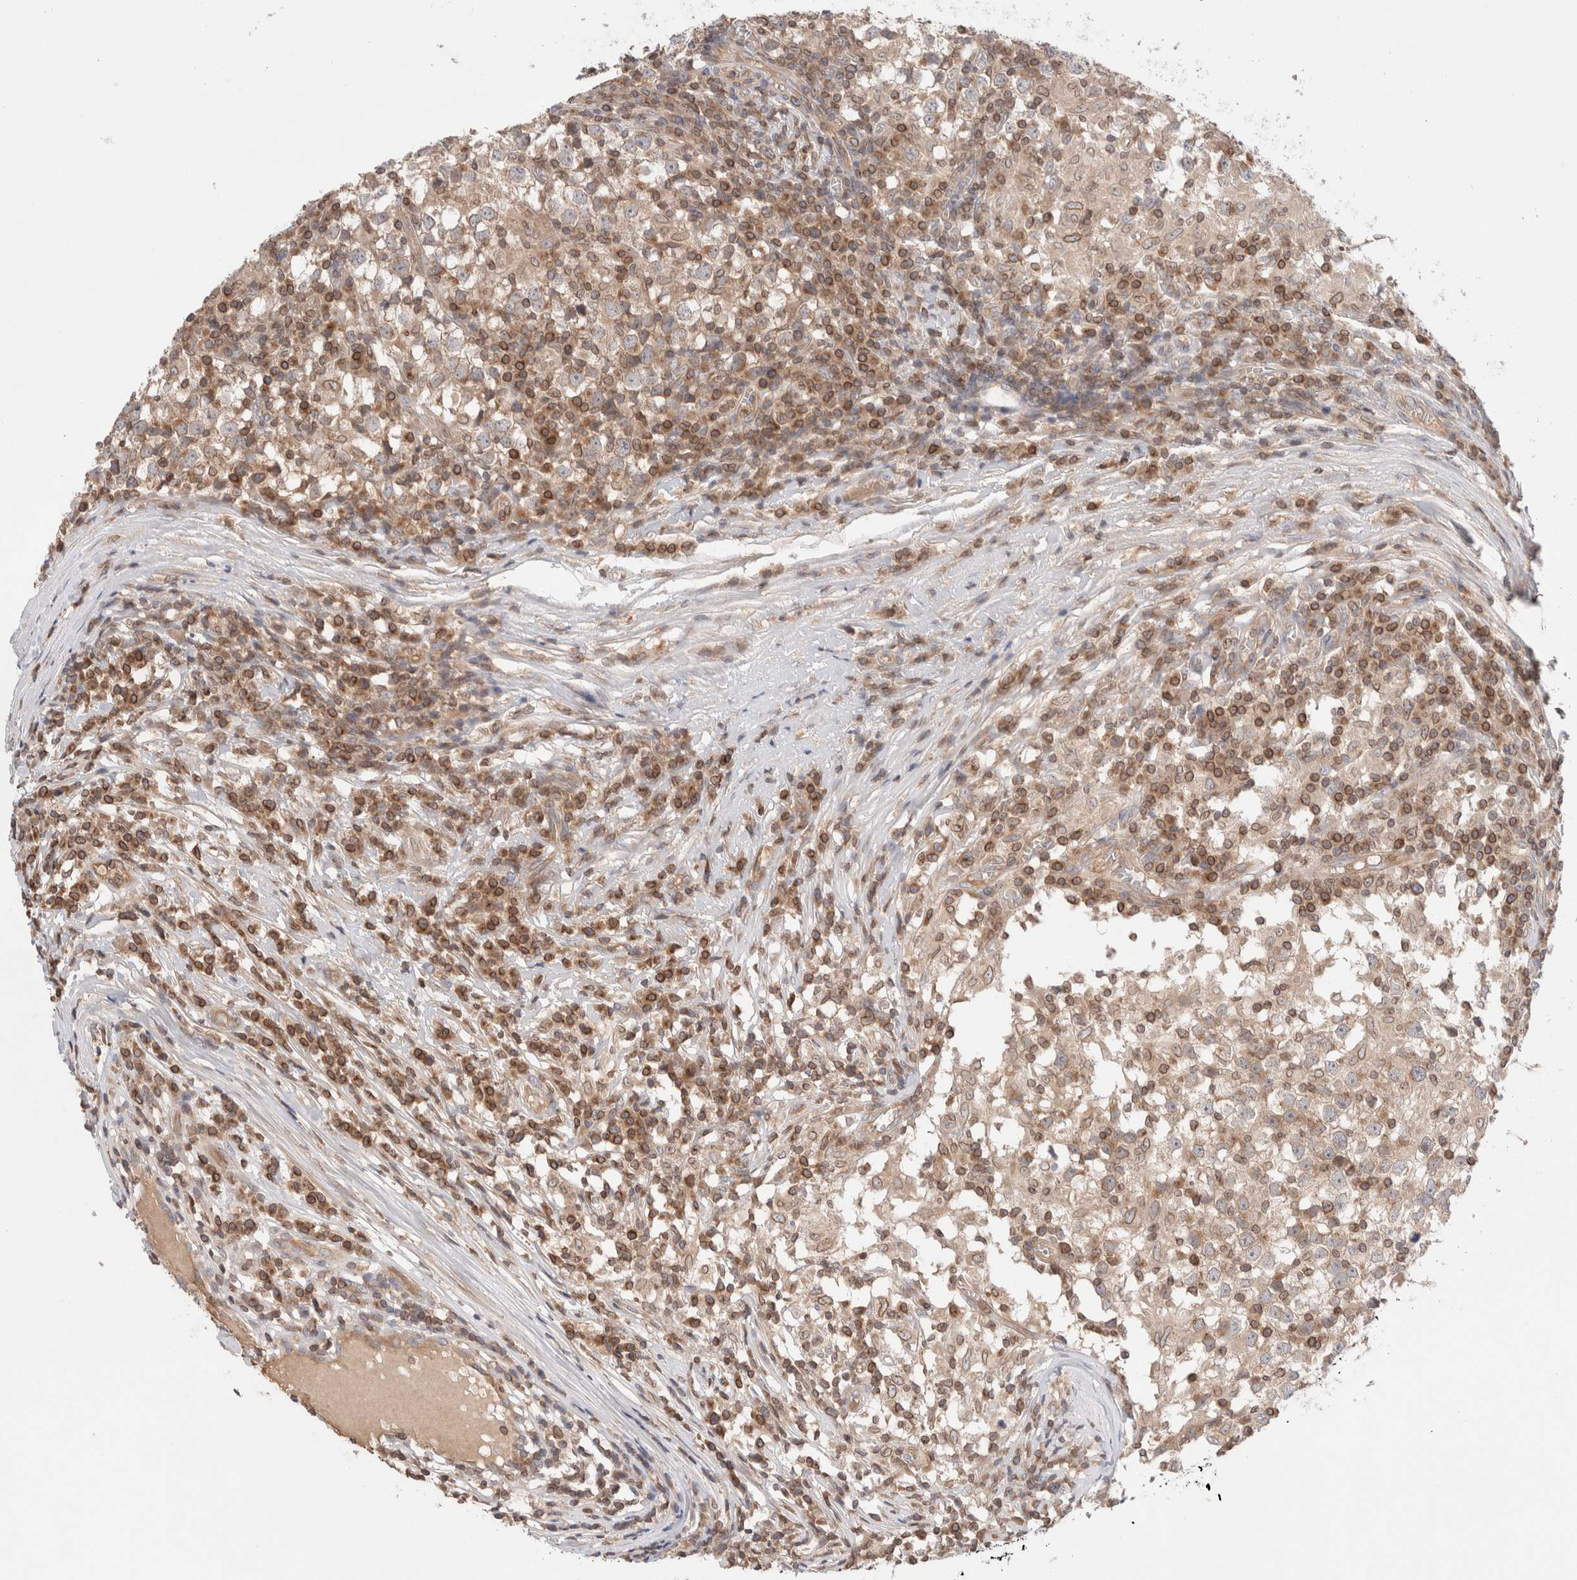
{"staining": {"intensity": "weak", "quantity": "25%-75%", "location": "cytoplasmic/membranous"}, "tissue": "testis cancer", "cell_type": "Tumor cells", "image_type": "cancer", "snomed": [{"axis": "morphology", "description": "Seminoma, NOS"}, {"axis": "topography", "description": "Testis"}], "caption": "Immunohistochemistry image of neoplastic tissue: human testis cancer stained using immunohistochemistry shows low levels of weak protein expression localized specifically in the cytoplasmic/membranous of tumor cells, appearing as a cytoplasmic/membranous brown color.", "gene": "SIKE1", "patient": {"sex": "male", "age": 65}}